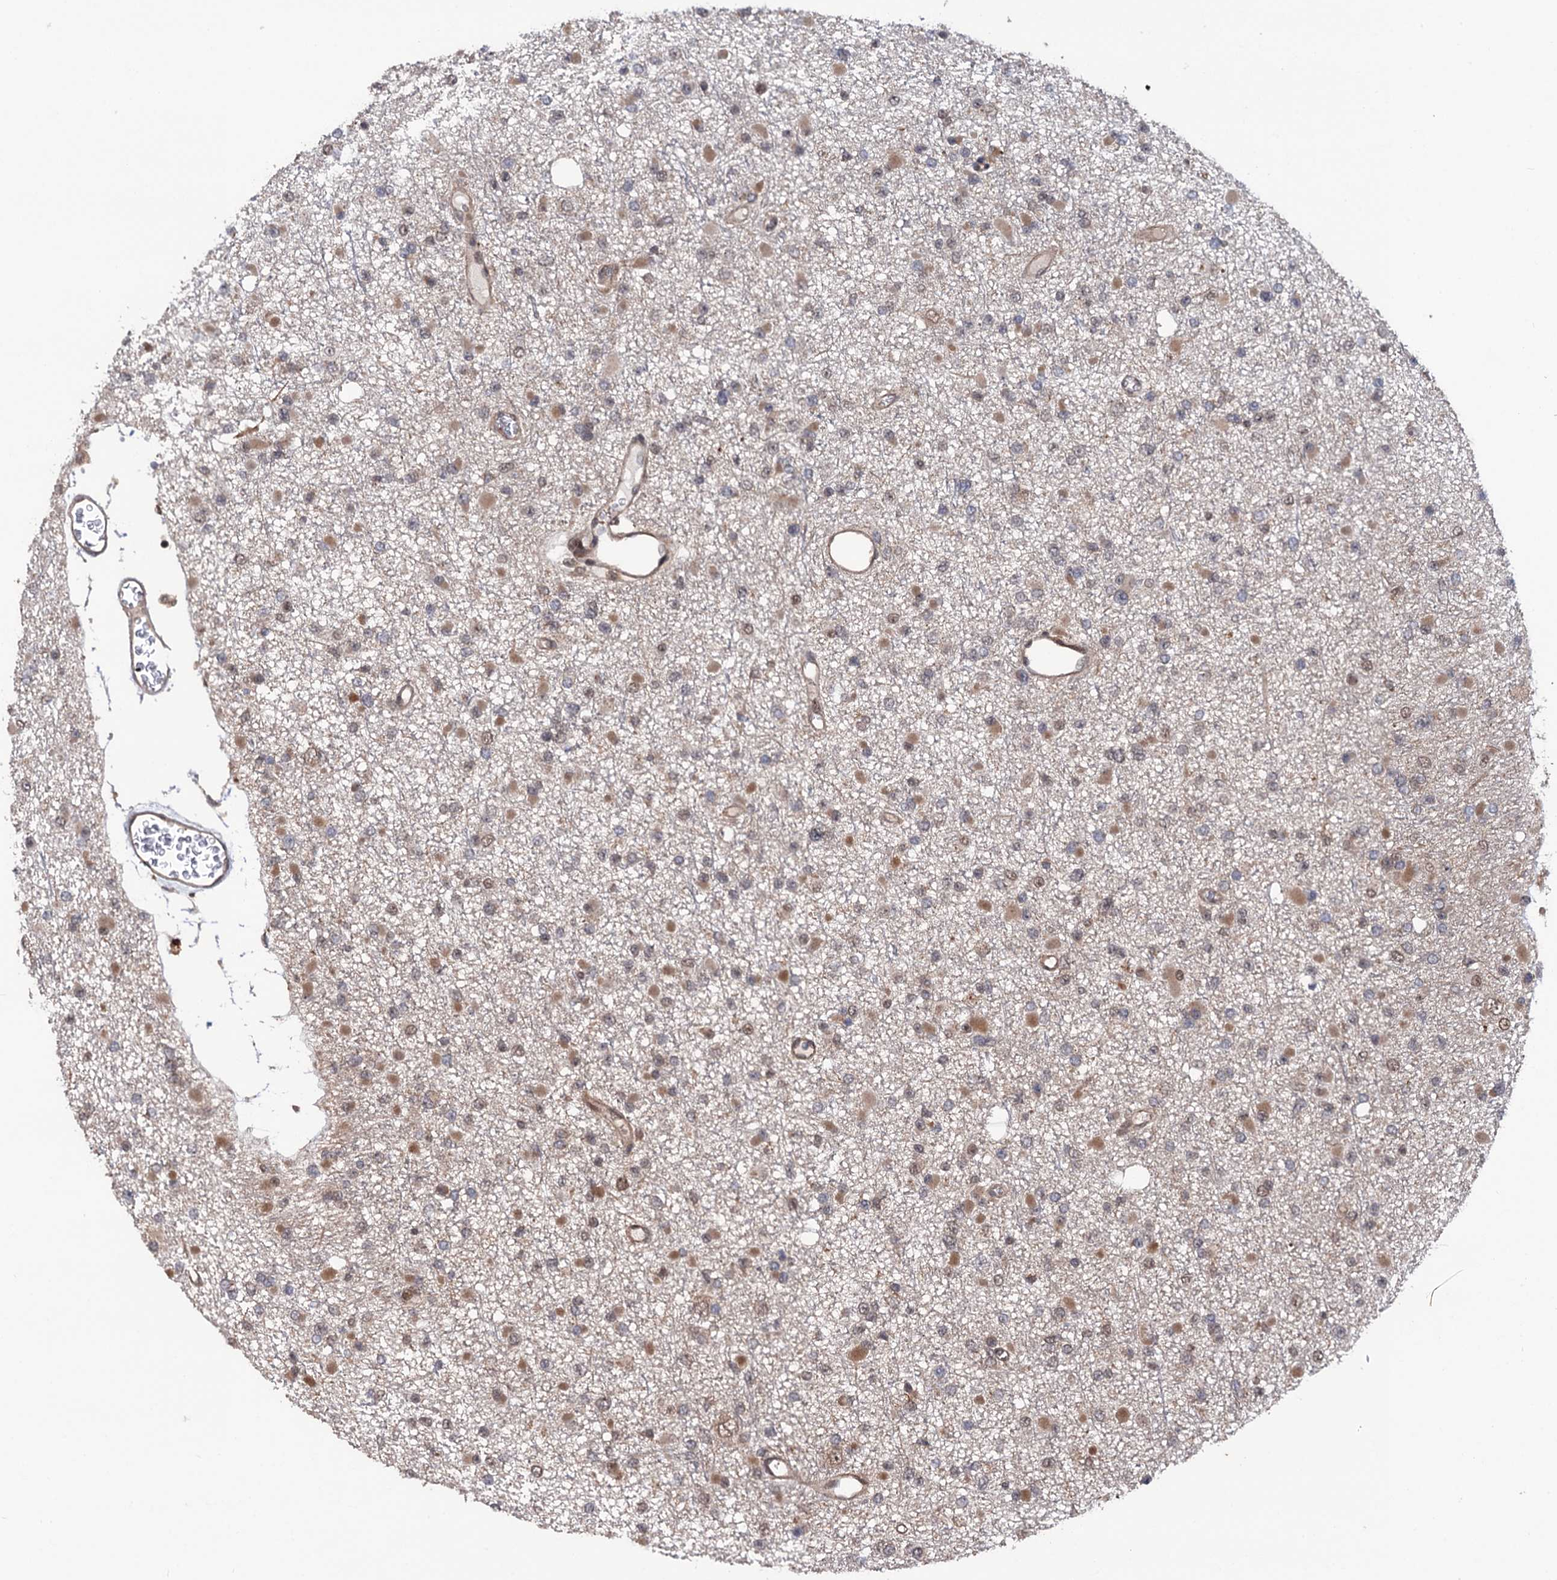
{"staining": {"intensity": "moderate", "quantity": "<25%", "location": "cytoplasmic/membranous"}, "tissue": "glioma", "cell_type": "Tumor cells", "image_type": "cancer", "snomed": [{"axis": "morphology", "description": "Glioma, malignant, Low grade"}, {"axis": "topography", "description": "Brain"}], "caption": "Glioma tissue reveals moderate cytoplasmic/membranous positivity in about <25% of tumor cells Nuclei are stained in blue.", "gene": "CDC23", "patient": {"sex": "female", "age": 22}}